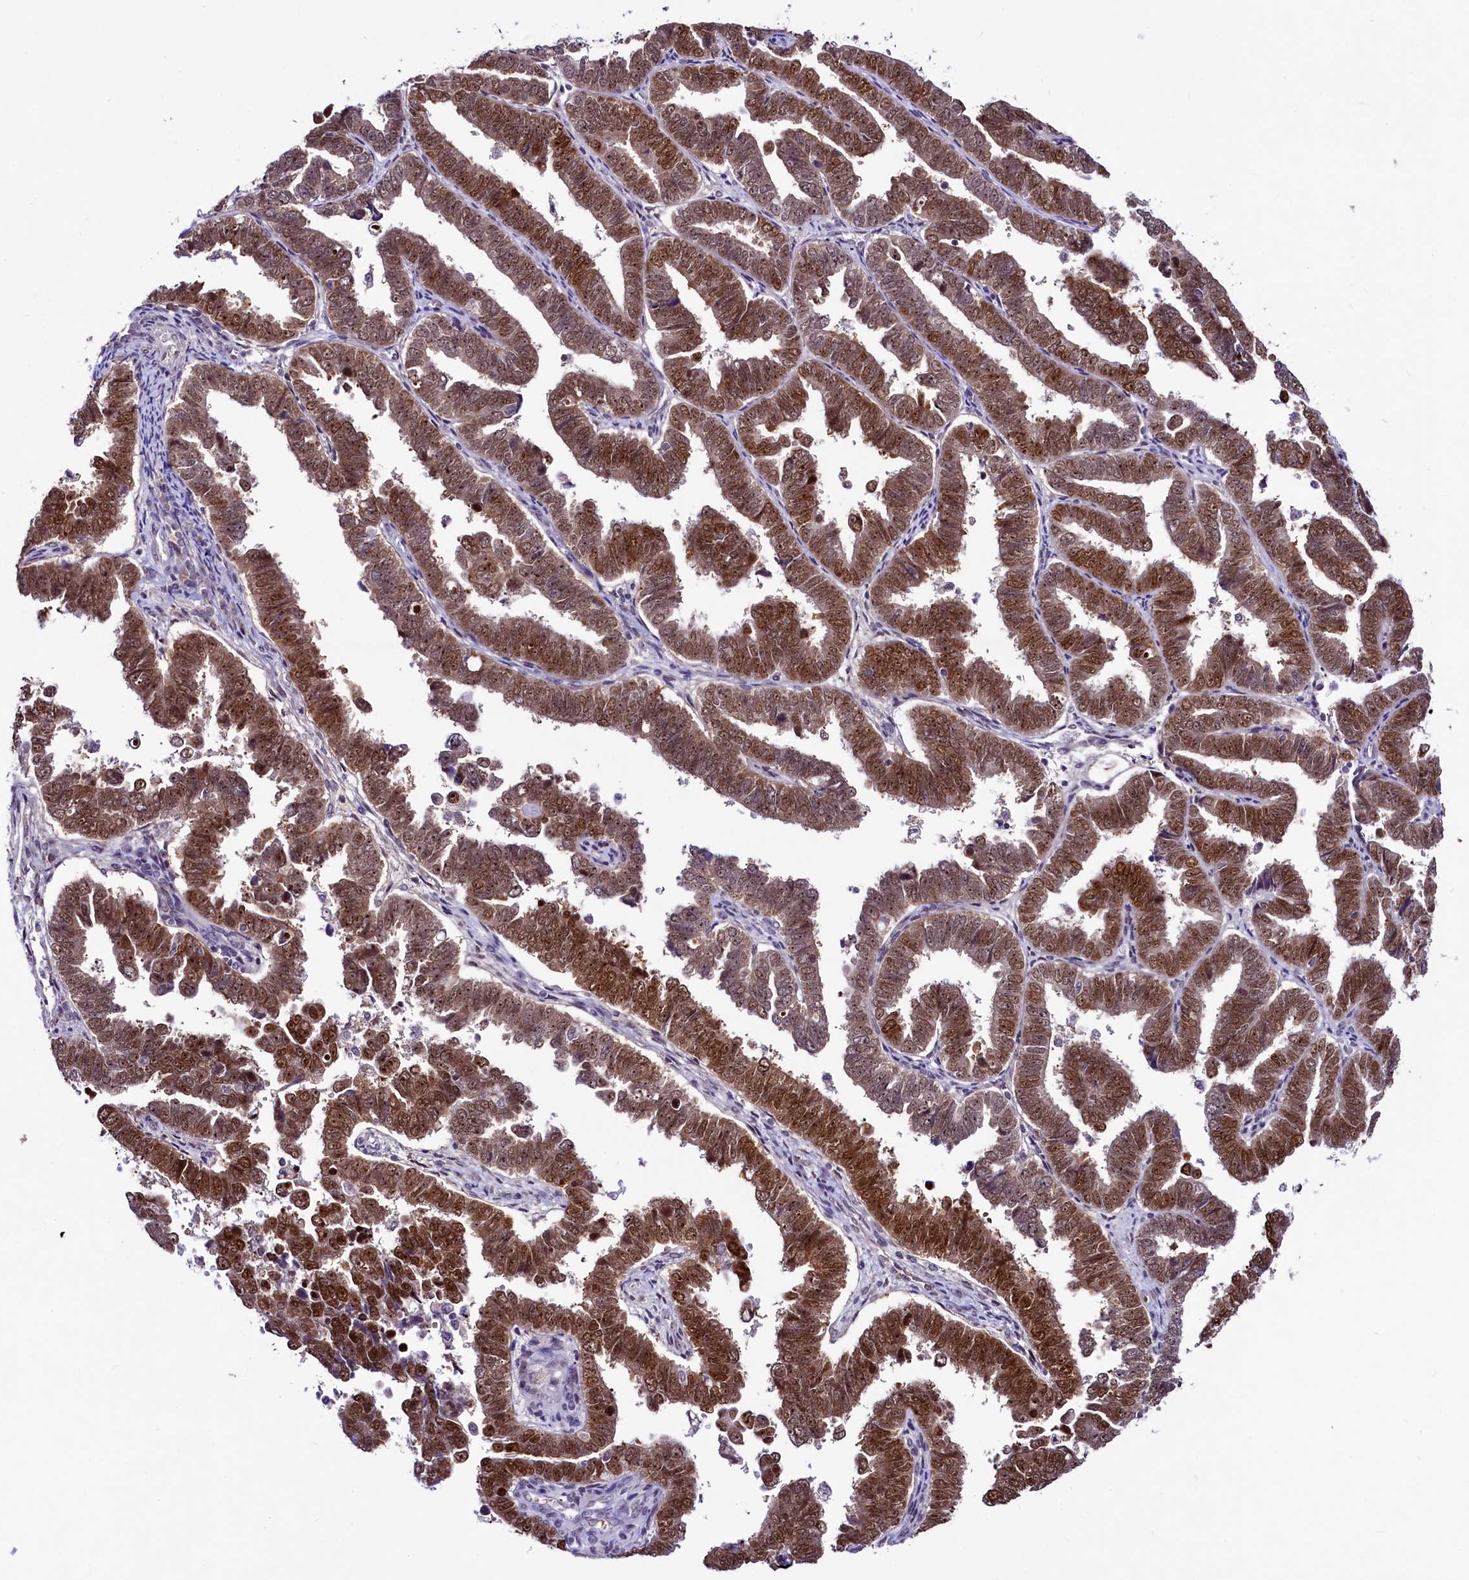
{"staining": {"intensity": "moderate", "quantity": ">75%", "location": "cytoplasmic/membranous,nuclear"}, "tissue": "endometrial cancer", "cell_type": "Tumor cells", "image_type": "cancer", "snomed": [{"axis": "morphology", "description": "Adenocarcinoma, NOS"}, {"axis": "topography", "description": "Endometrium"}], "caption": "The micrograph demonstrates a brown stain indicating the presence of a protein in the cytoplasmic/membranous and nuclear of tumor cells in endometrial cancer.", "gene": "LEUTX", "patient": {"sex": "female", "age": 75}}